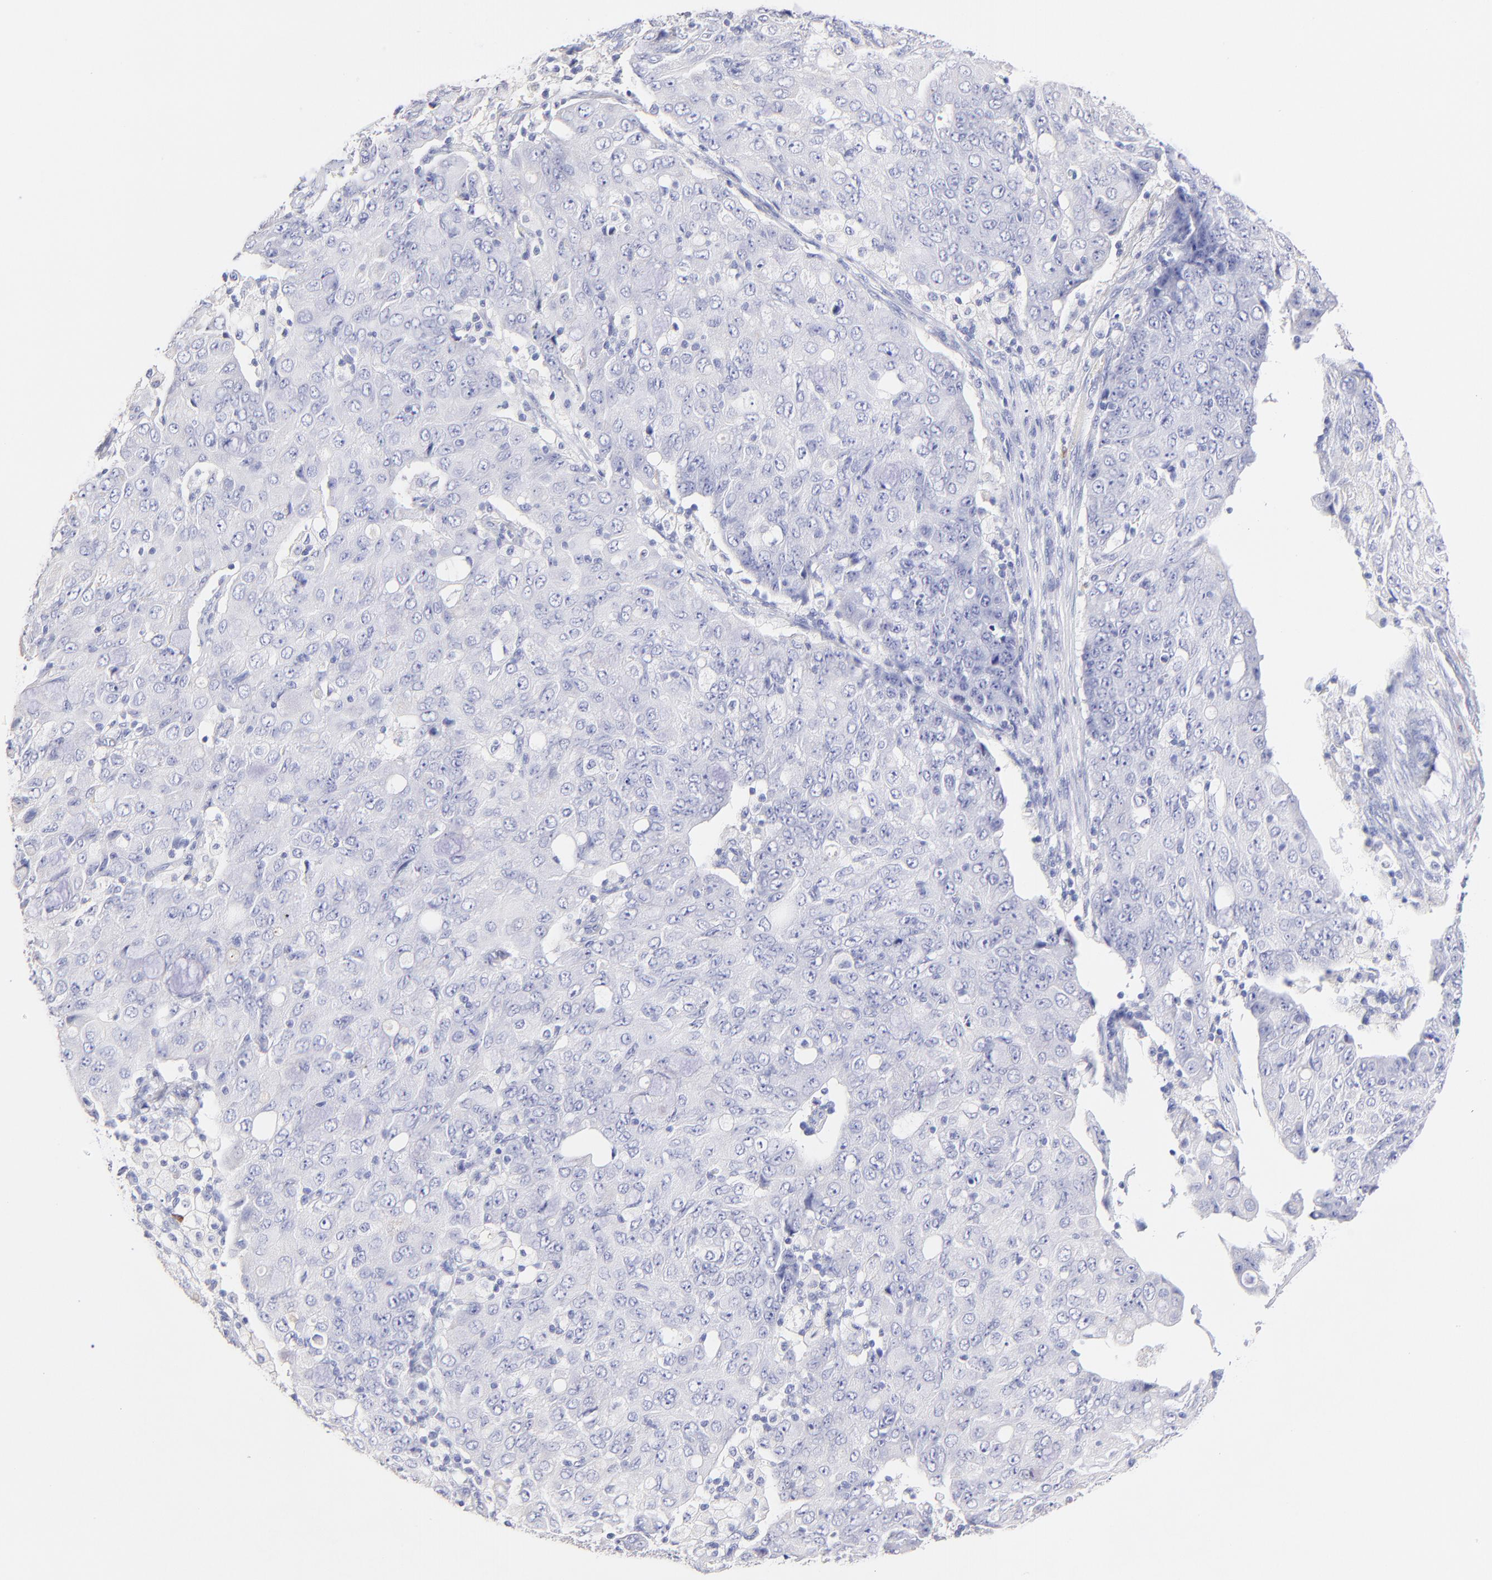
{"staining": {"intensity": "negative", "quantity": "none", "location": "none"}, "tissue": "ovarian cancer", "cell_type": "Tumor cells", "image_type": "cancer", "snomed": [{"axis": "morphology", "description": "Carcinoma, endometroid"}, {"axis": "topography", "description": "Ovary"}], "caption": "Tumor cells are negative for protein expression in human ovarian cancer (endometroid carcinoma).", "gene": "ASB9", "patient": {"sex": "female", "age": 42}}